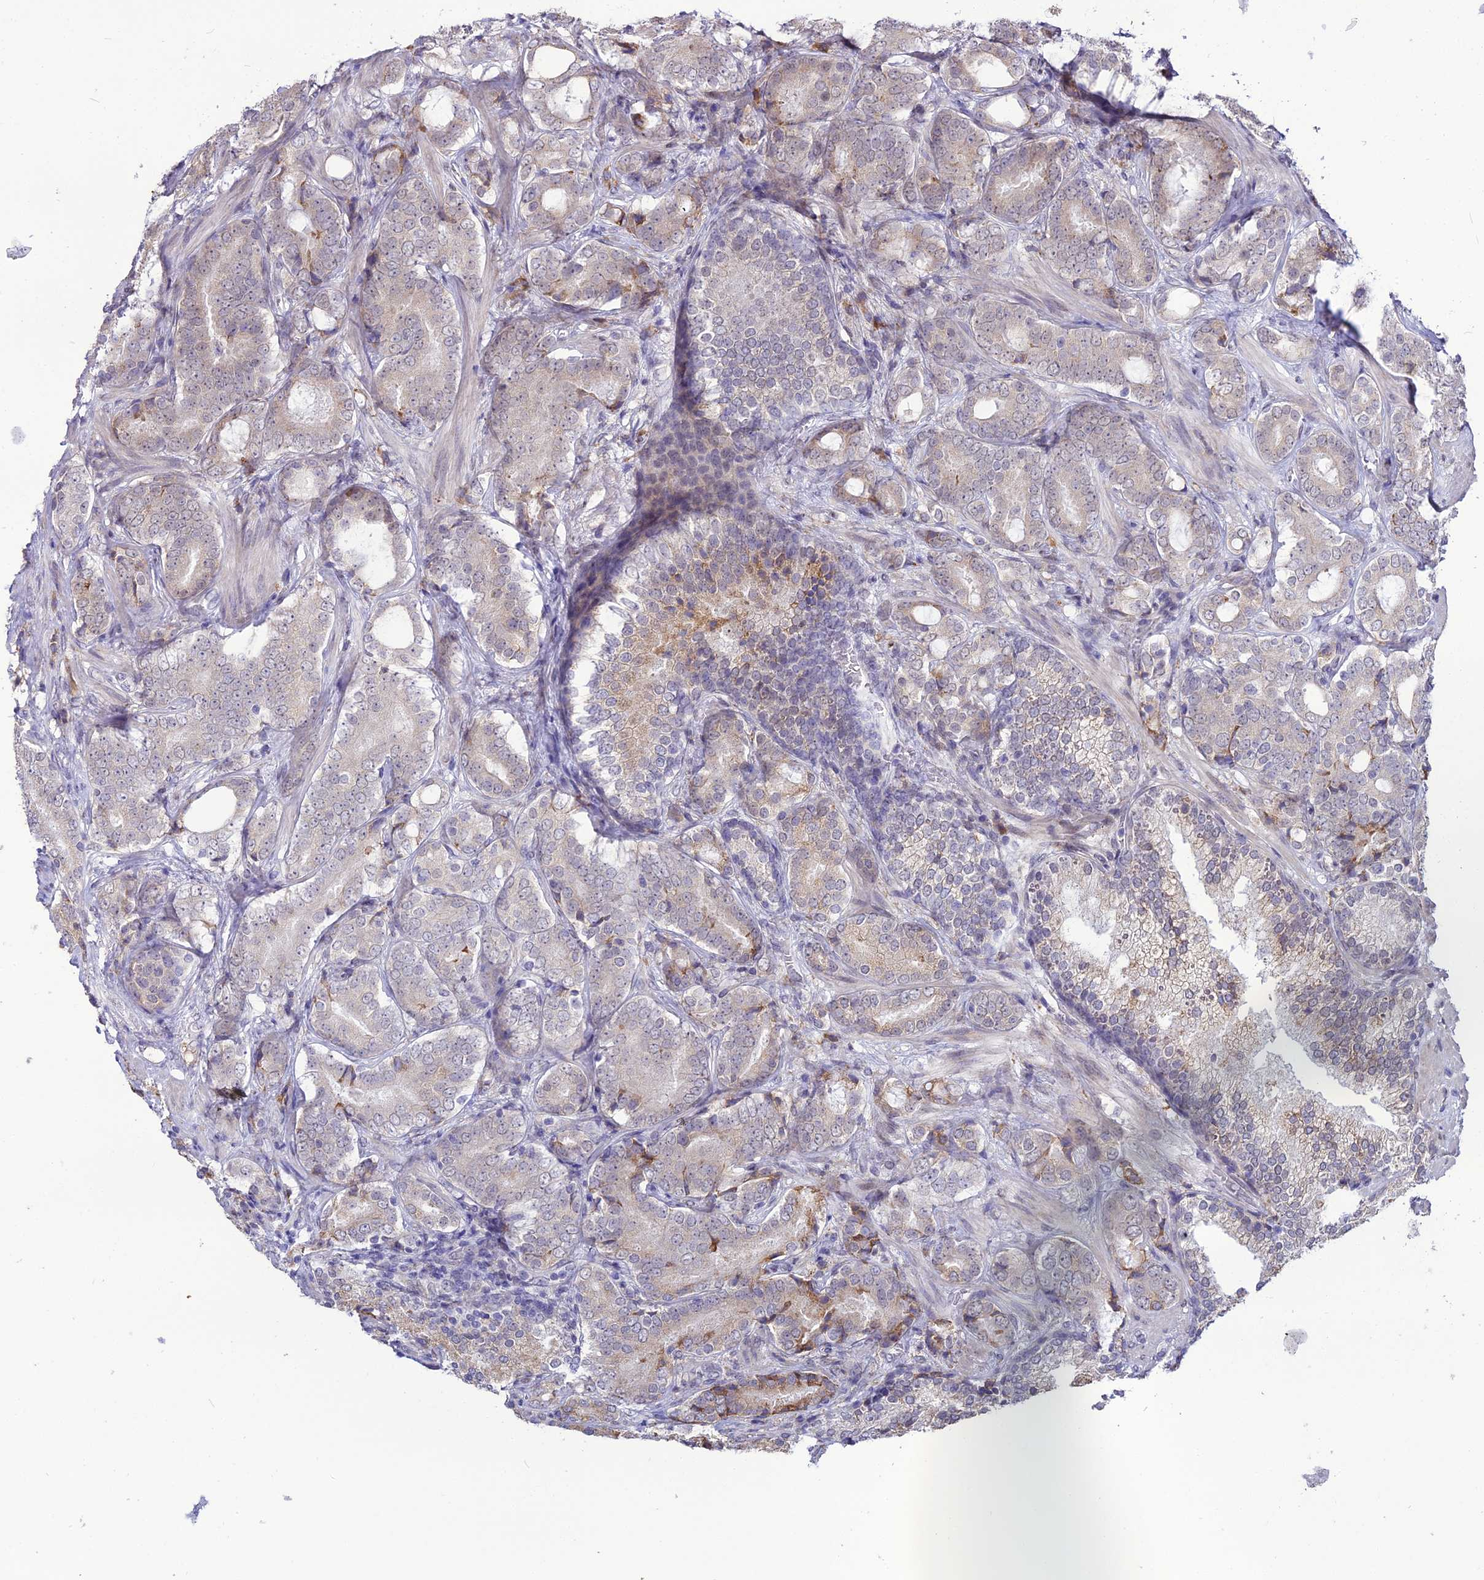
{"staining": {"intensity": "weak", "quantity": "<25%", "location": "cytoplasmic/membranous"}, "tissue": "prostate cancer", "cell_type": "Tumor cells", "image_type": "cancer", "snomed": [{"axis": "morphology", "description": "Adenocarcinoma, Low grade"}, {"axis": "topography", "description": "Prostate"}], "caption": "This is an IHC image of prostate cancer. There is no expression in tumor cells.", "gene": "TROAP", "patient": {"sex": "male", "age": 58}}